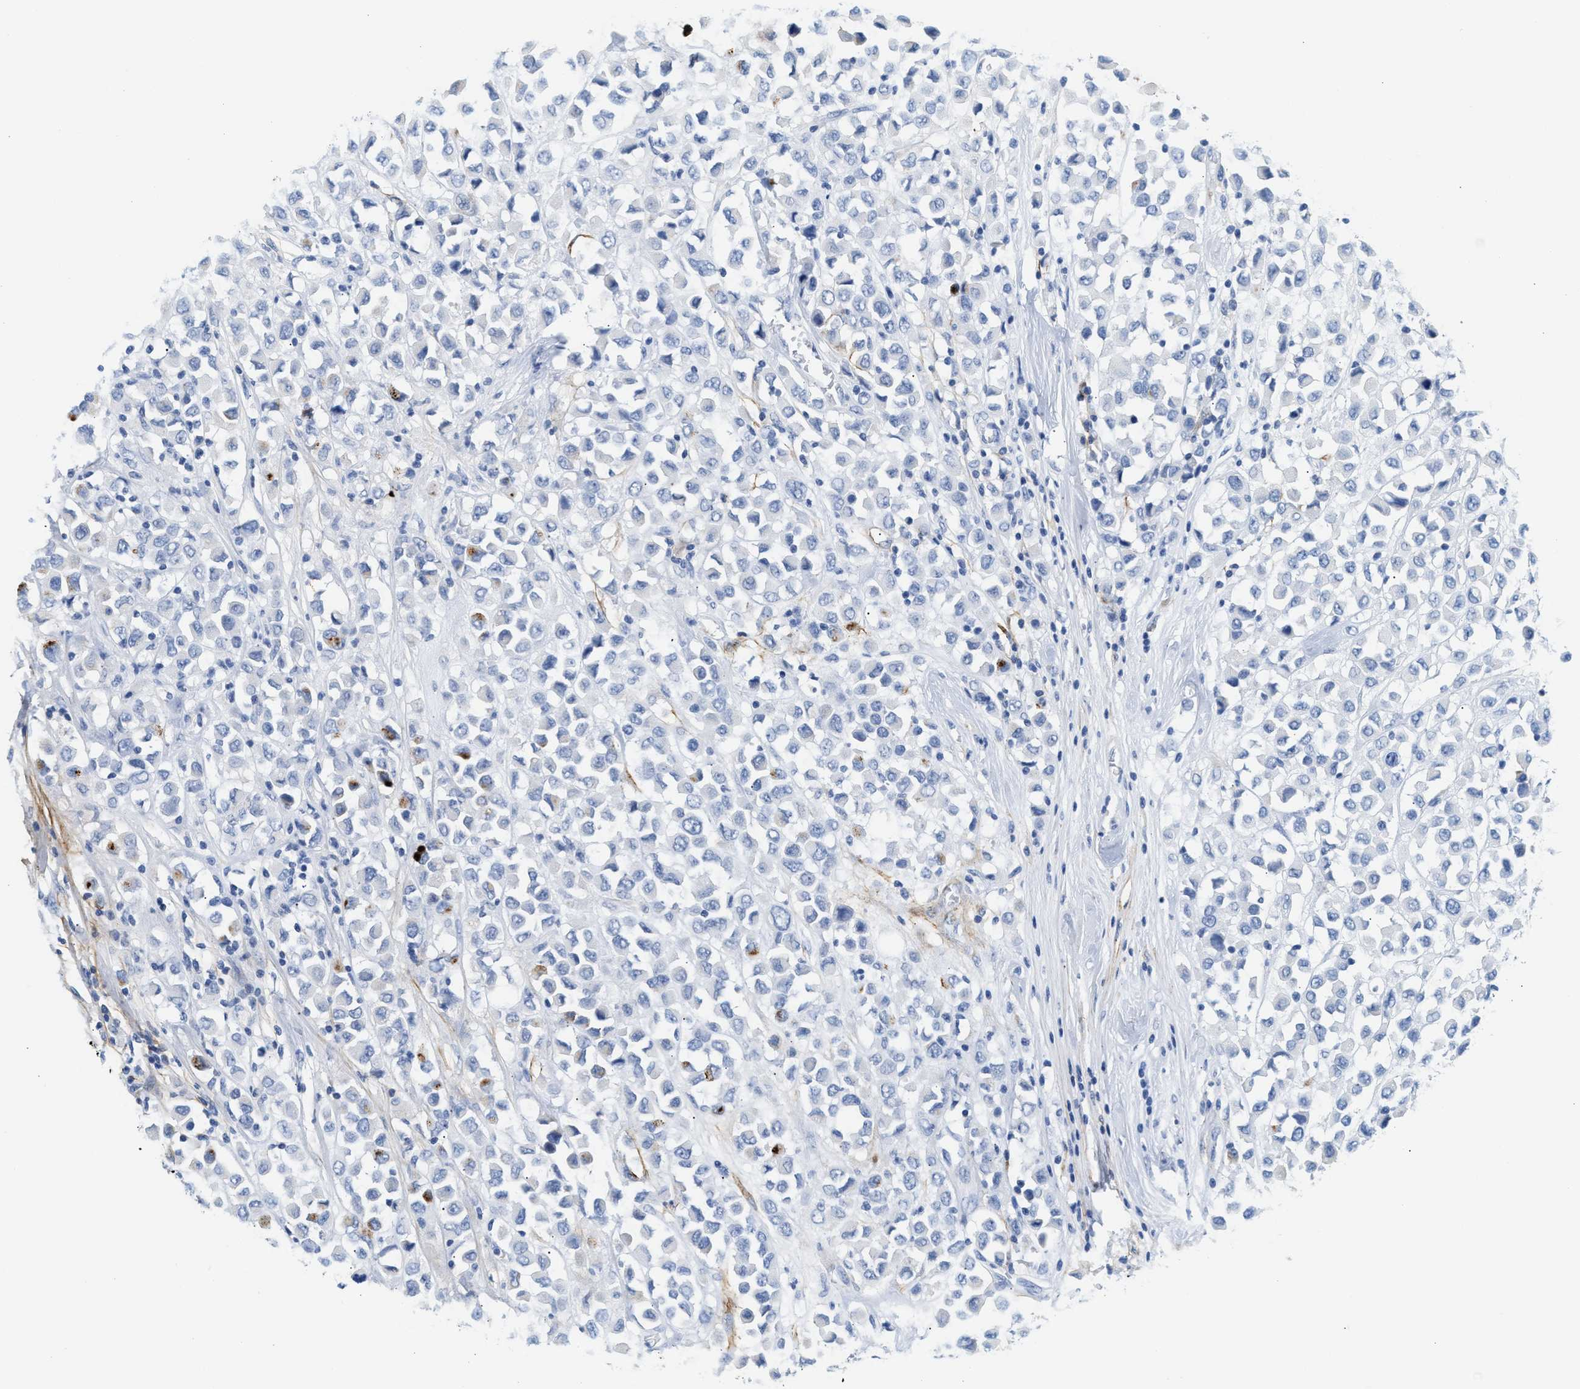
{"staining": {"intensity": "moderate", "quantity": "<25%", "location": "cytoplasmic/membranous"}, "tissue": "breast cancer", "cell_type": "Tumor cells", "image_type": "cancer", "snomed": [{"axis": "morphology", "description": "Duct carcinoma"}, {"axis": "topography", "description": "Breast"}], "caption": "Immunohistochemistry (IHC) staining of breast invasive ductal carcinoma, which reveals low levels of moderate cytoplasmic/membranous positivity in approximately <25% of tumor cells indicating moderate cytoplasmic/membranous protein expression. The staining was performed using DAB (3,3'-diaminobenzidine) (brown) for protein detection and nuclei were counterstained in hematoxylin (blue).", "gene": "TNR", "patient": {"sex": "female", "age": 61}}